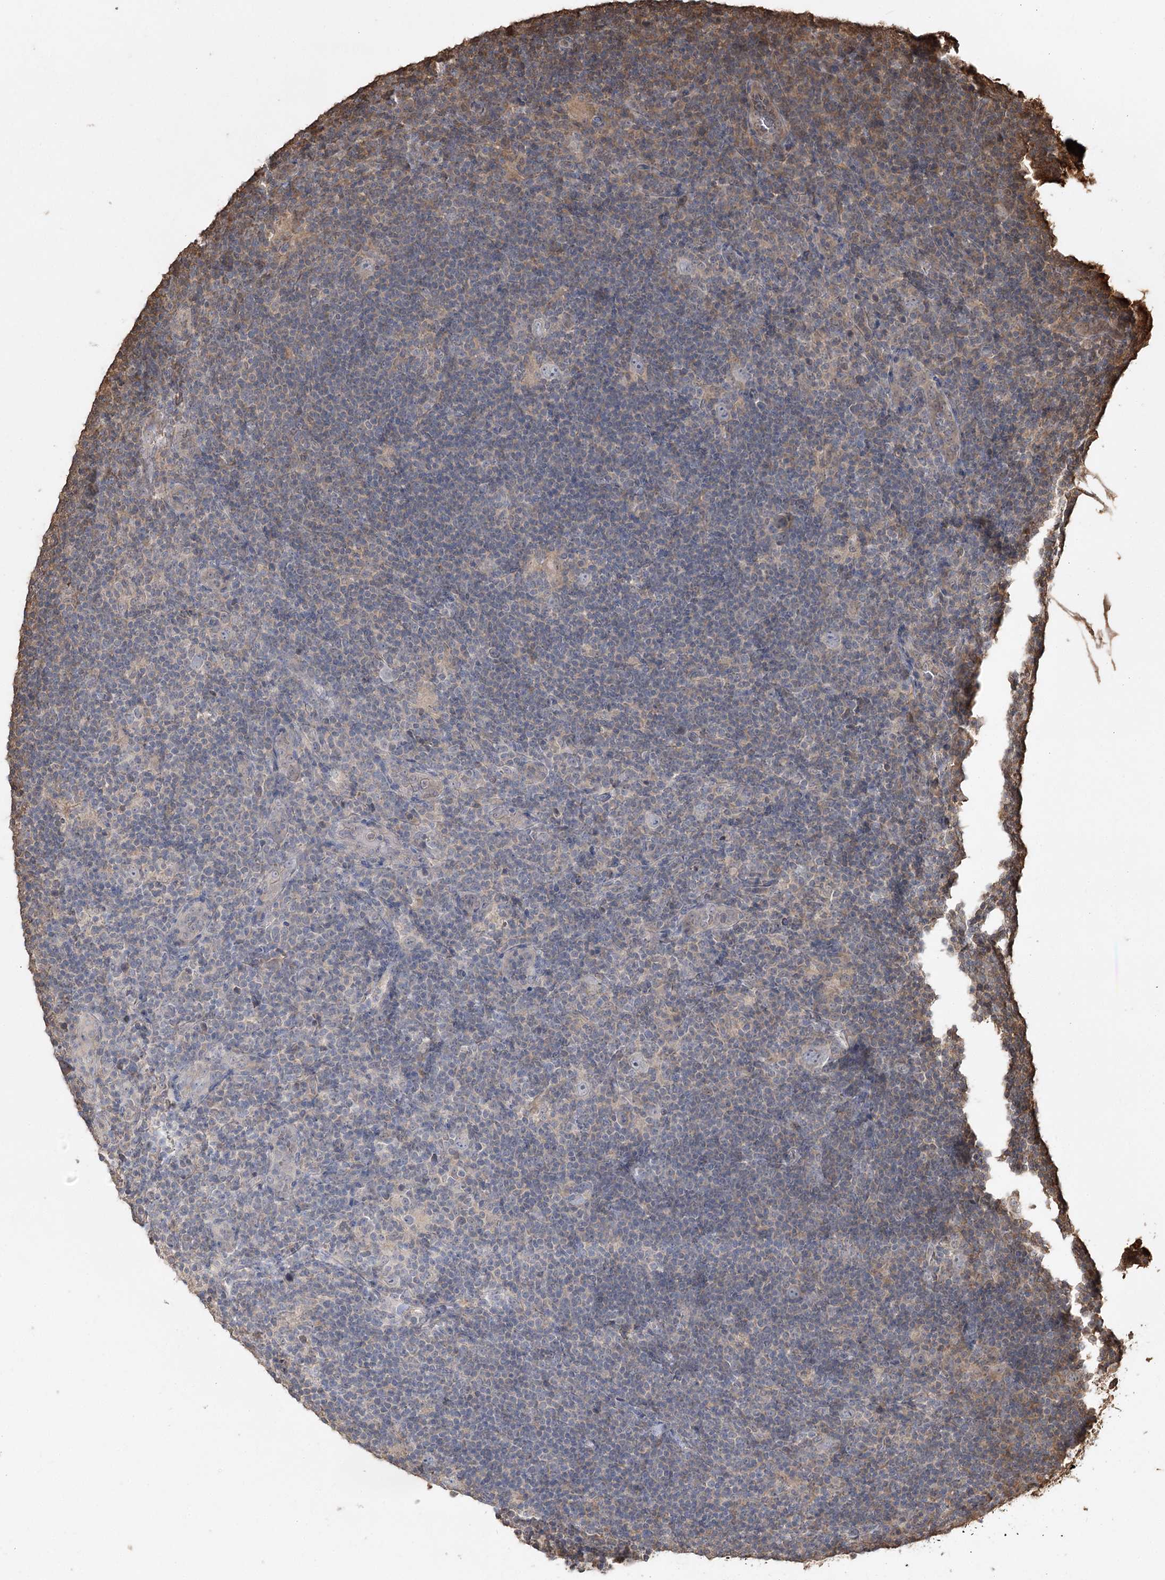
{"staining": {"intensity": "negative", "quantity": "none", "location": "none"}, "tissue": "lymphoma", "cell_type": "Tumor cells", "image_type": "cancer", "snomed": [{"axis": "morphology", "description": "Hodgkin's disease, NOS"}, {"axis": "topography", "description": "Lymph node"}], "caption": "Hodgkin's disease stained for a protein using IHC demonstrates no expression tumor cells.", "gene": "PLCH1", "patient": {"sex": "female", "age": 57}}